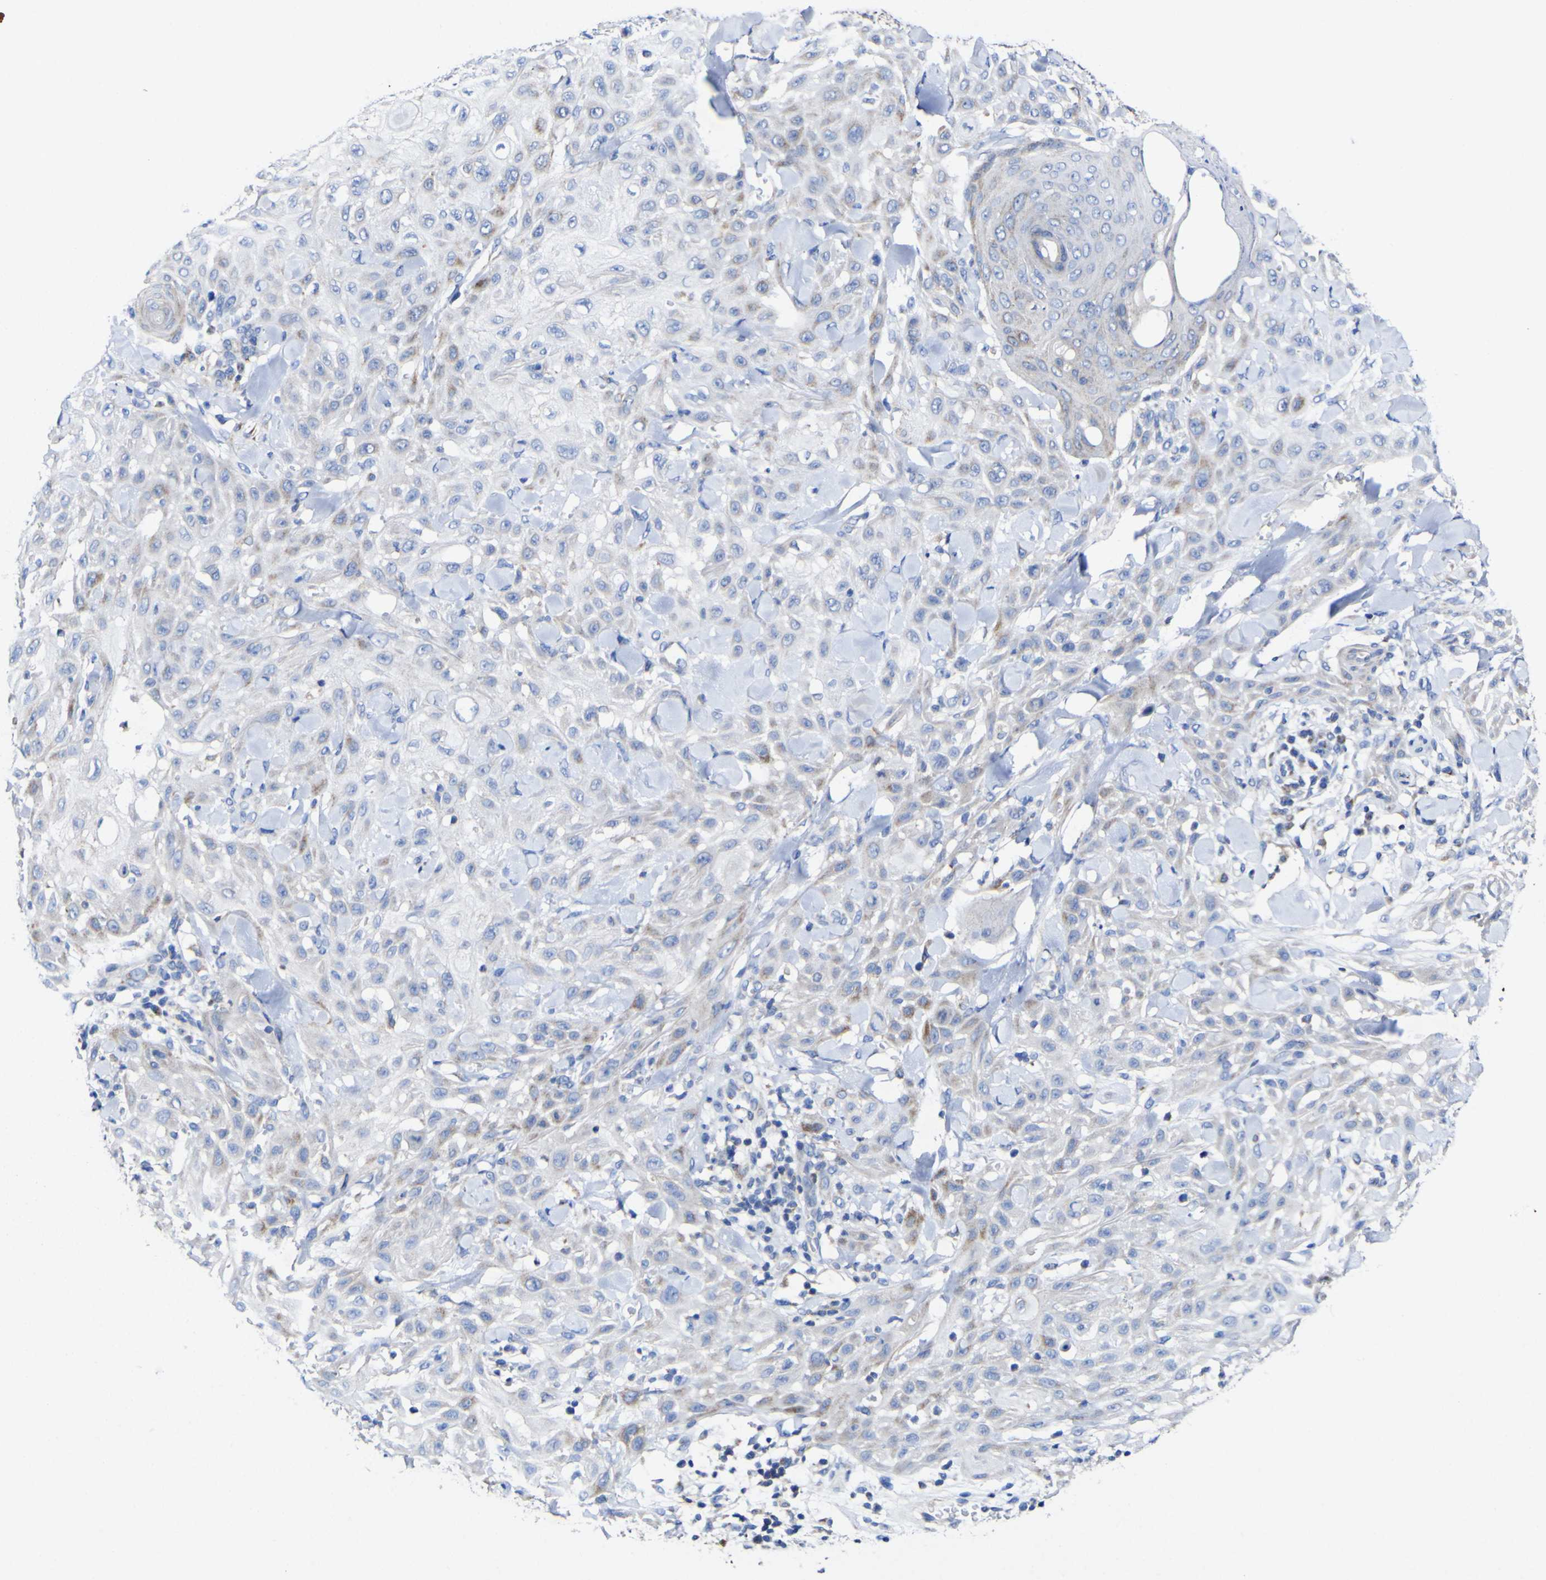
{"staining": {"intensity": "negative", "quantity": "none", "location": "none"}, "tissue": "skin cancer", "cell_type": "Tumor cells", "image_type": "cancer", "snomed": [{"axis": "morphology", "description": "Squamous cell carcinoma, NOS"}, {"axis": "topography", "description": "Skin"}], "caption": "IHC histopathology image of skin squamous cell carcinoma stained for a protein (brown), which shows no staining in tumor cells. The staining is performed using DAB brown chromogen with nuclei counter-stained in using hematoxylin.", "gene": "CCDC90B", "patient": {"sex": "male", "age": 24}}